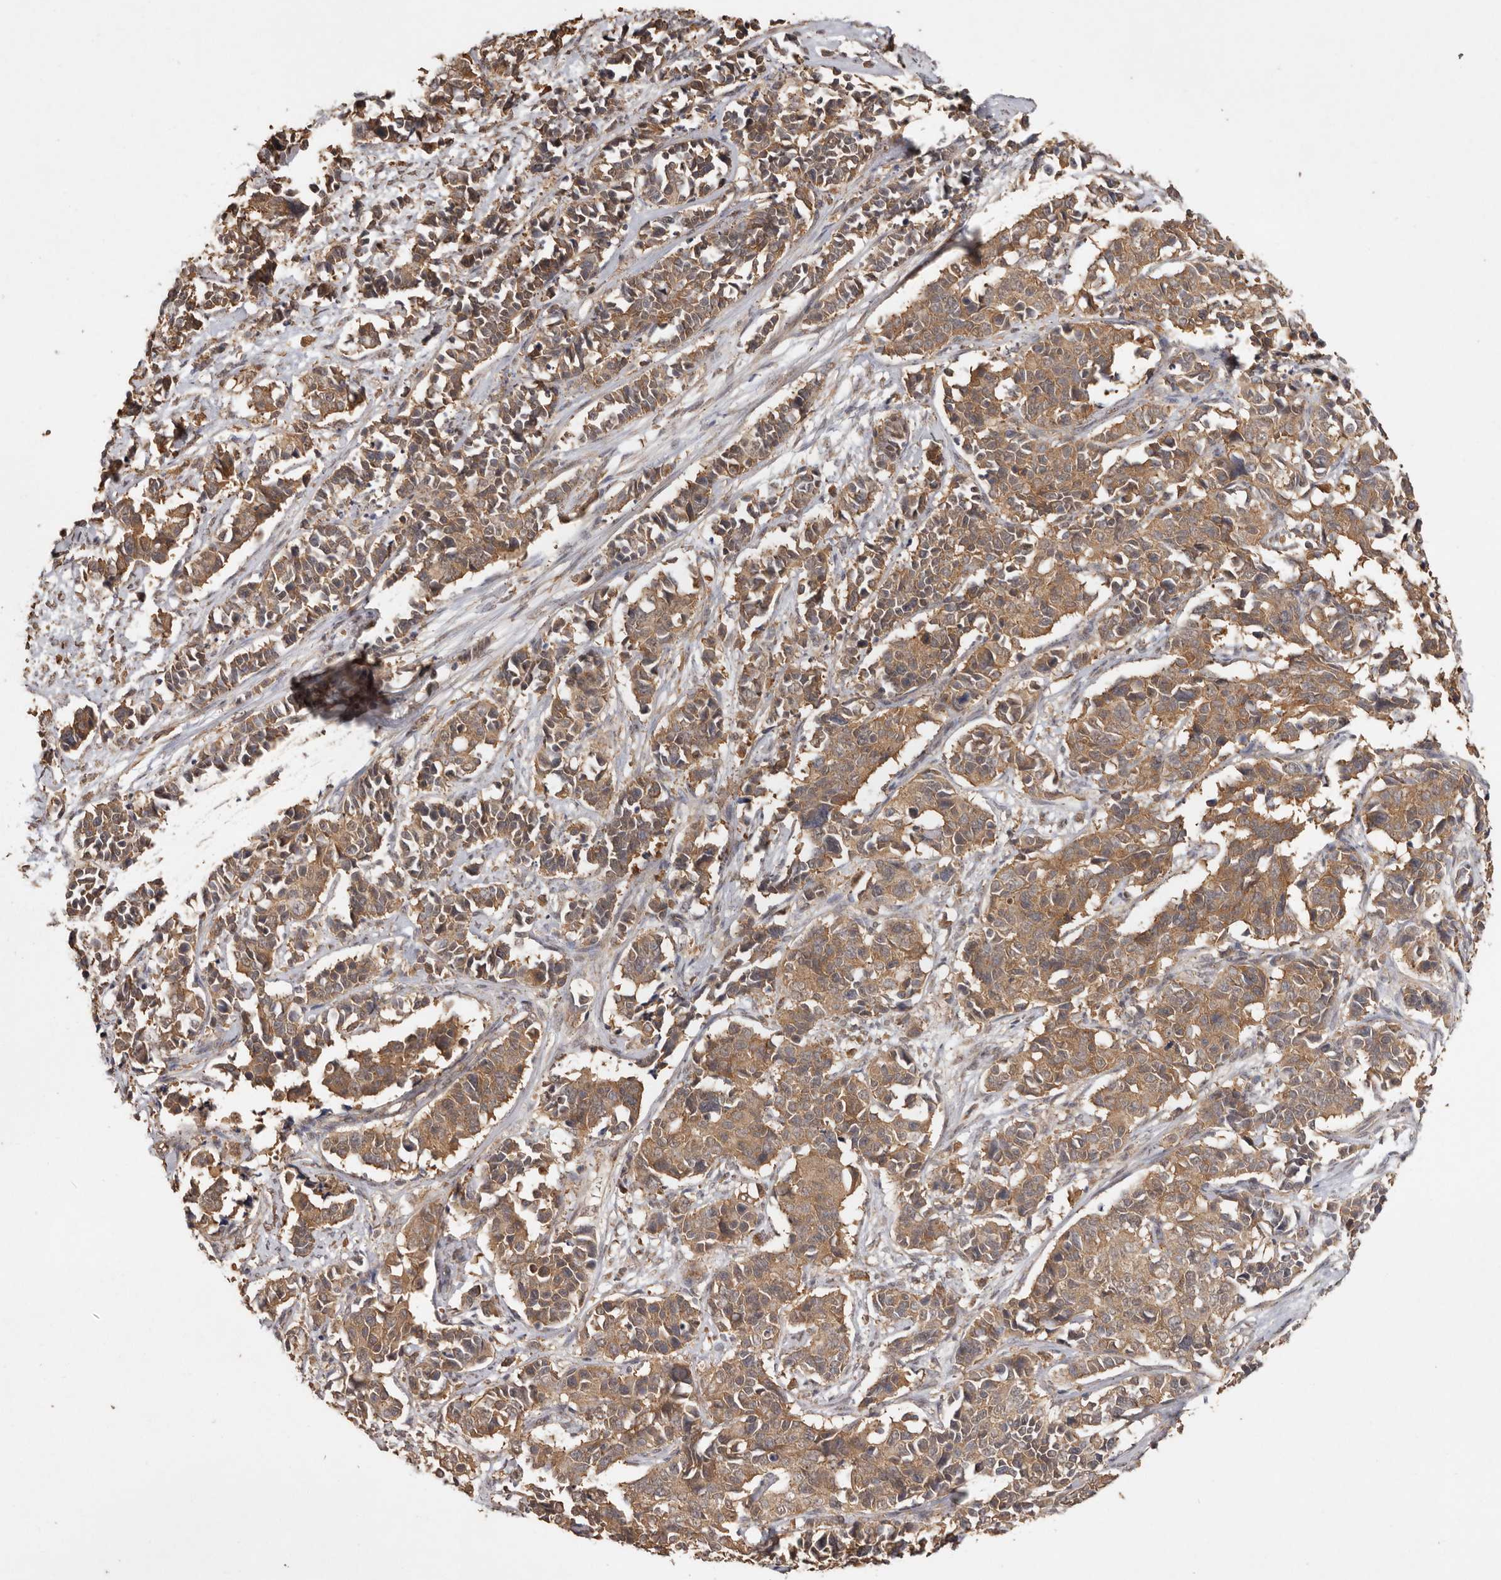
{"staining": {"intensity": "moderate", "quantity": ">75%", "location": "cytoplasmic/membranous"}, "tissue": "cervical cancer", "cell_type": "Tumor cells", "image_type": "cancer", "snomed": [{"axis": "morphology", "description": "Normal tissue, NOS"}, {"axis": "morphology", "description": "Squamous cell carcinoma, NOS"}, {"axis": "topography", "description": "Cervix"}], "caption": "The photomicrograph shows immunohistochemical staining of cervical squamous cell carcinoma. There is moderate cytoplasmic/membranous staining is seen in approximately >75% of tumor cells.", "gene": "RWDD1", "patient": {"sex": "female", "age": 35}}